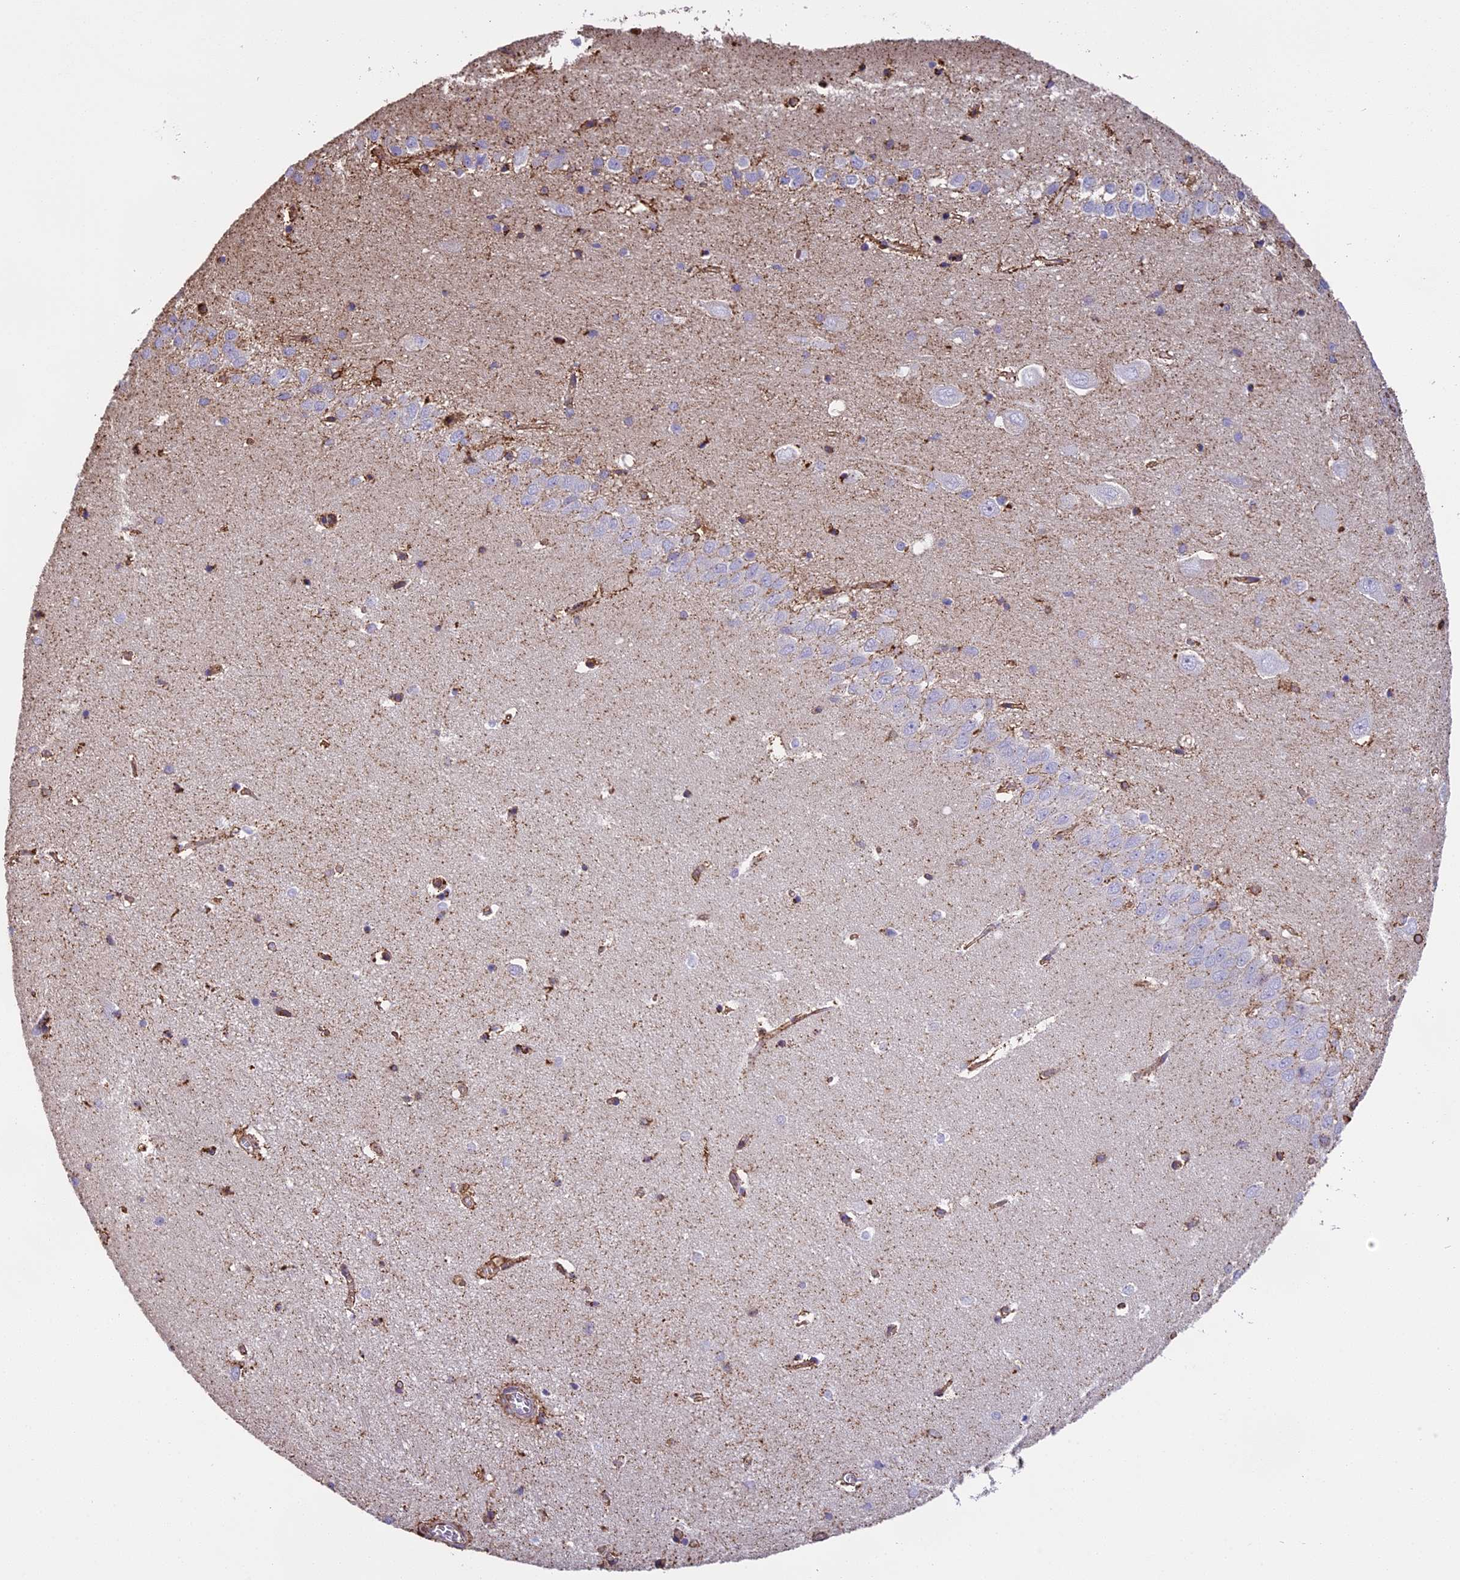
{"staining": {"intensity": "moderate", "quantity": "<25%", "location": "cytoplasmic/membranous"}, "tissue": "hippocampus", "cell_type": "Glial cells", "image_type": "normal", "snomed": [{"axis": "morphology", "description": "Normal tissue, NOS"}, {"axis": "topography", "description": "Hippocampus"}], "caption": "Glial cells exhibit moderate cytoplasmic/membranous expression in approximately <25% of cells in unremarkable hippocampus.", "gene": "TMEM255B", "patient": {"sex": "female", "age": 64}}